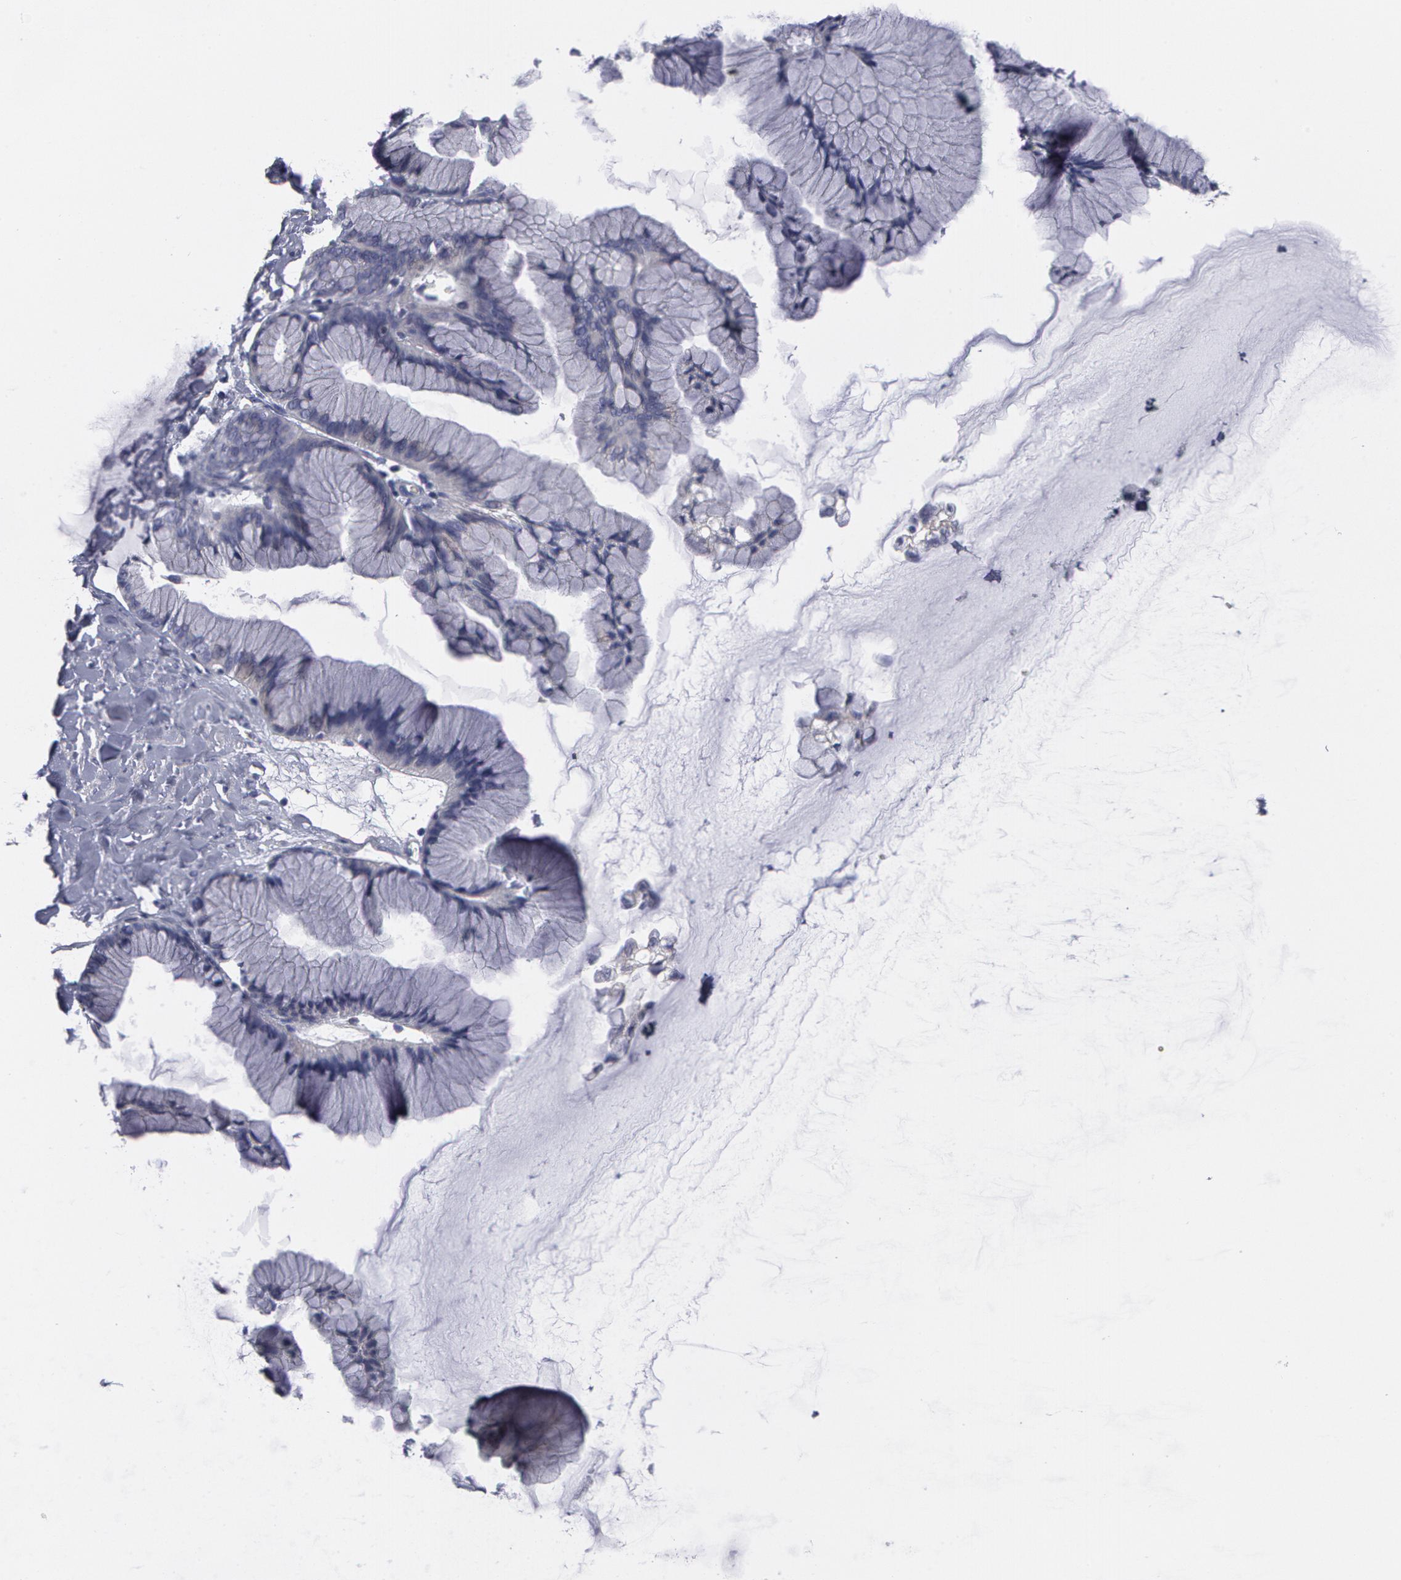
{"staining": {"intensity": "negative", "quantity": "none", "location": "none"}, "tissue": "ovarian cancer", "cell_type": "Tumor cells", "image_type": "cancer", "snomed": [{"axis": "morphology", "description": "Cystadenocarcinoma, mucinous, NOS"}, {"axis": "topography", "description": "Ovary"}], "caption": "A micrograph of ovarian cancer stained for a protein exhibits no brown staining in tumor cells. Nuclei are stained in blue.", "gene": "SMC1B", "patient": {"sex": "female", "age": 41}}